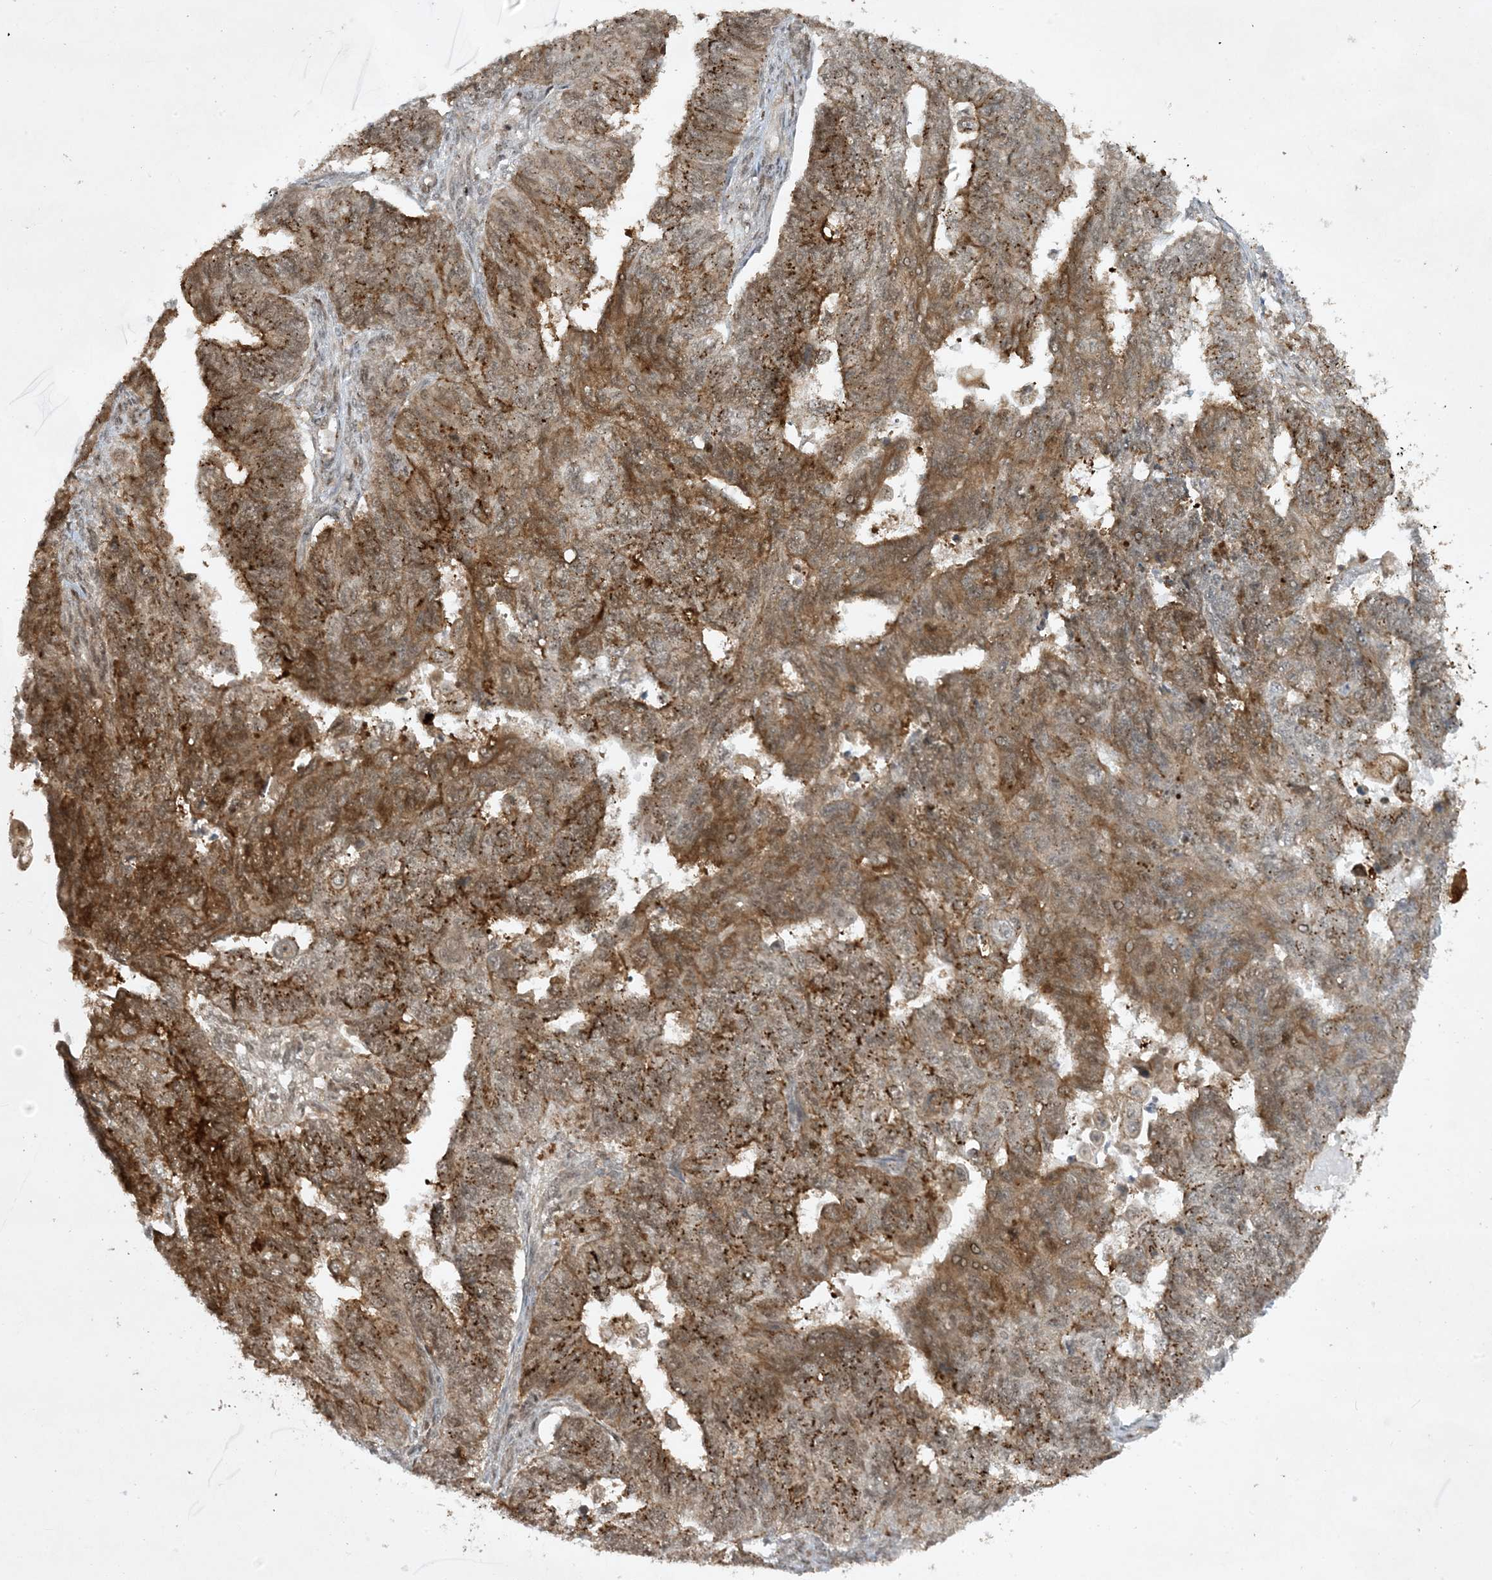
{"staining": {"intensity": "moderate", "quantity": ">75%", "location": "cytoplasmic/membranous"}, "tissue": "endometrial cancer", "cell_type": "Tumor cells", "image_type": "cancer", "snomed": [{"axis": "morphology", "description": "Adenocarcinoma, NOS"}, {"axis": "topography", "description": "Endometrium"}], "caption": "DAB (3,3'-diaminobenzidine) immunohistochemical staining of endometrial adenocarcinoma shows moderate cytoplasmic/membranous protein staining in about >75% of tumor cells. (DAB (3,3'-diaminobenzidine) = brown stain, brightfield microscopy at high magnification).", "gene": "CERT1", "patient": {"sex": "female", "age": 32}}